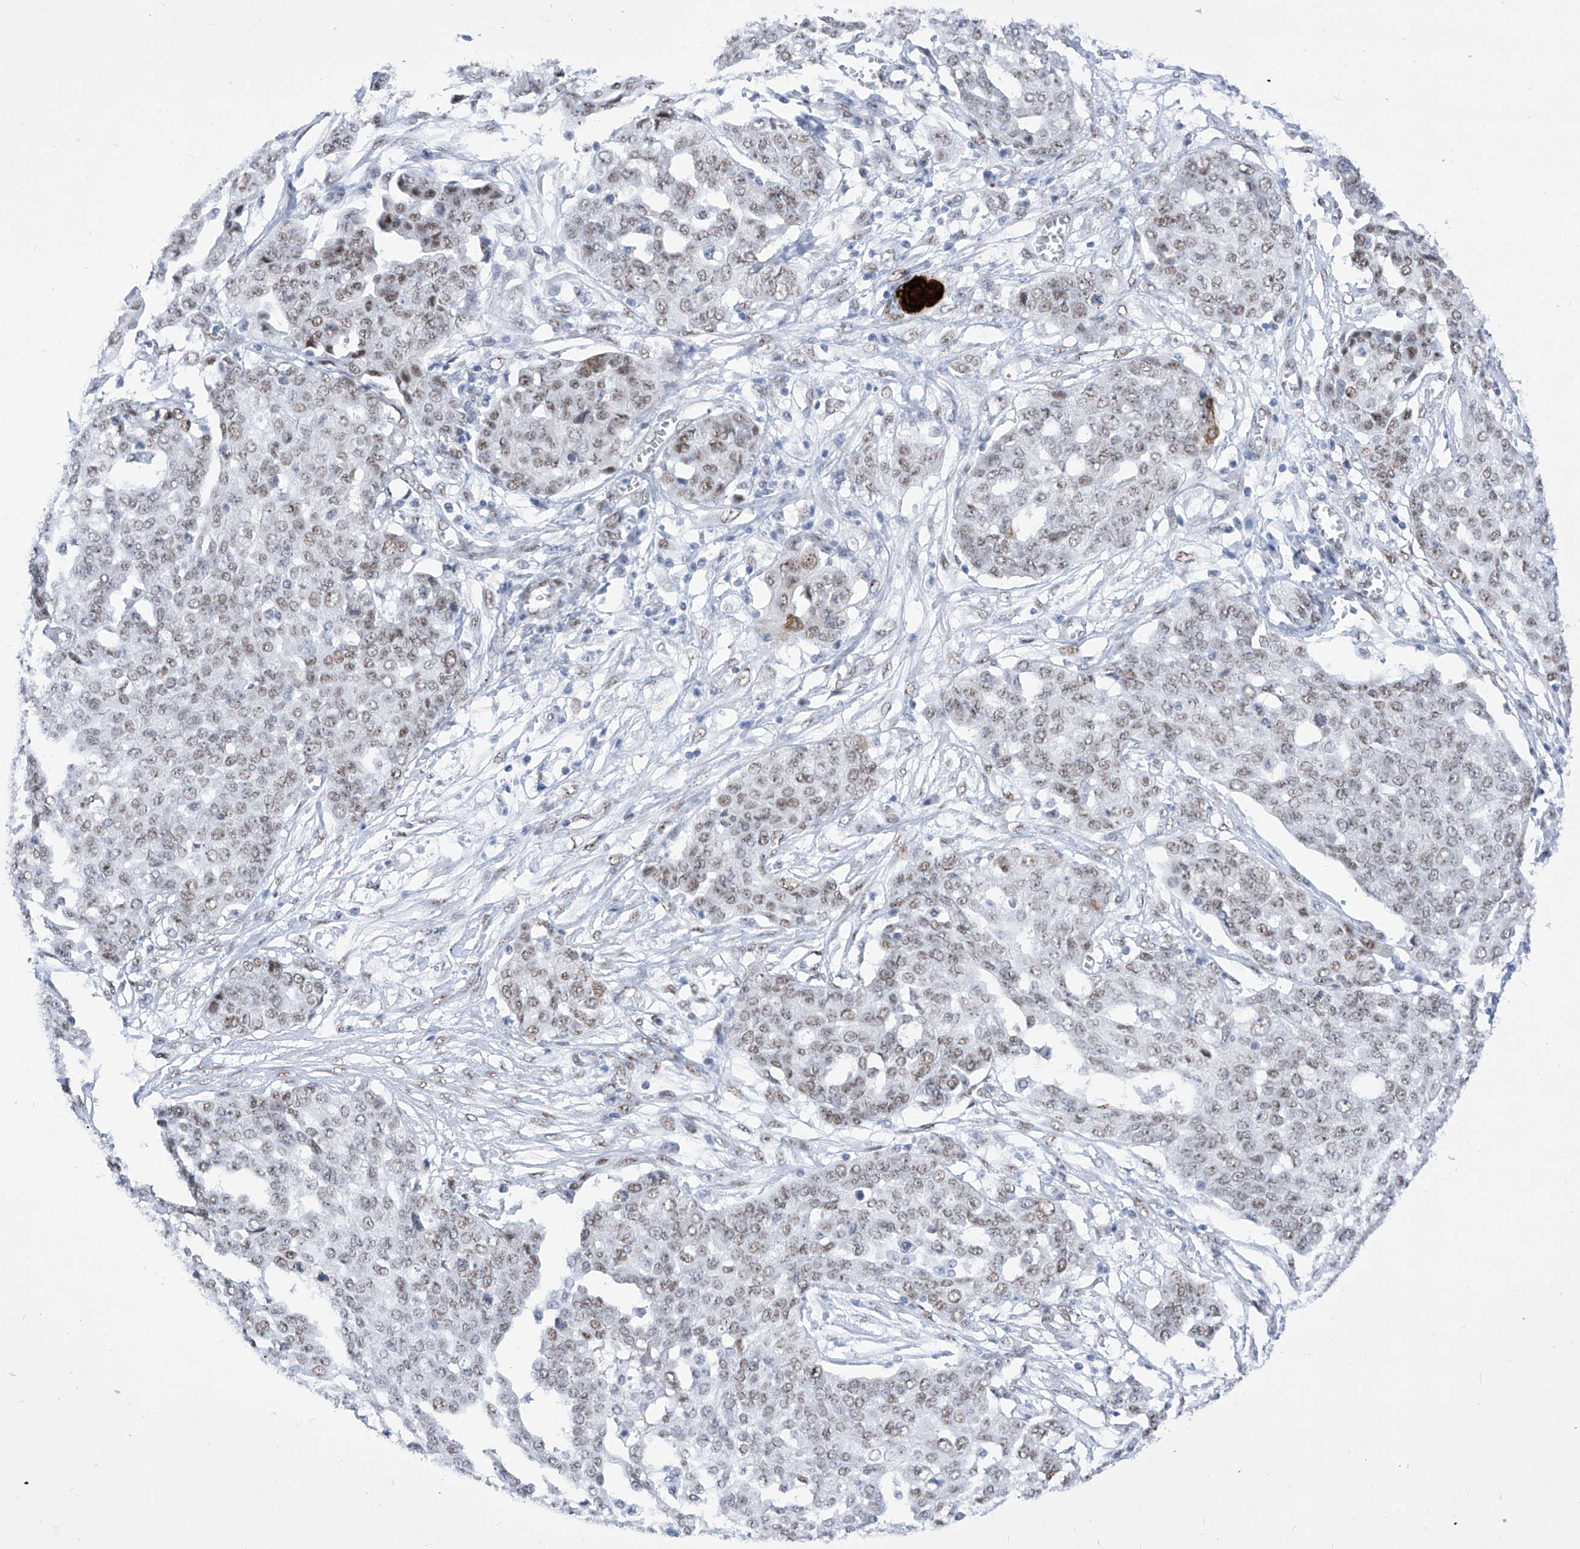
{"staining": {"intensity": "weak", "quantity": ">75%", "location": "nuclear"}, "tissue": "ovarian cancer", "cell_type": "Tumor cells", "image_type": "cancer", "snomed": [{"axis": "morphology", "description": "Cystadenocarcinoma, serous, NOS"}, {"axis": "topography", "description": "Soft tissue"}, {"axis": "topography", "description": "Ovary"}], "caption": "A brown stain labels weak nuclear staining of a protein in ovarian serous cystadenocarcinoma tumor cells.", "gene": "ATN1", "patient": {"sex": "female", "age": 57}}